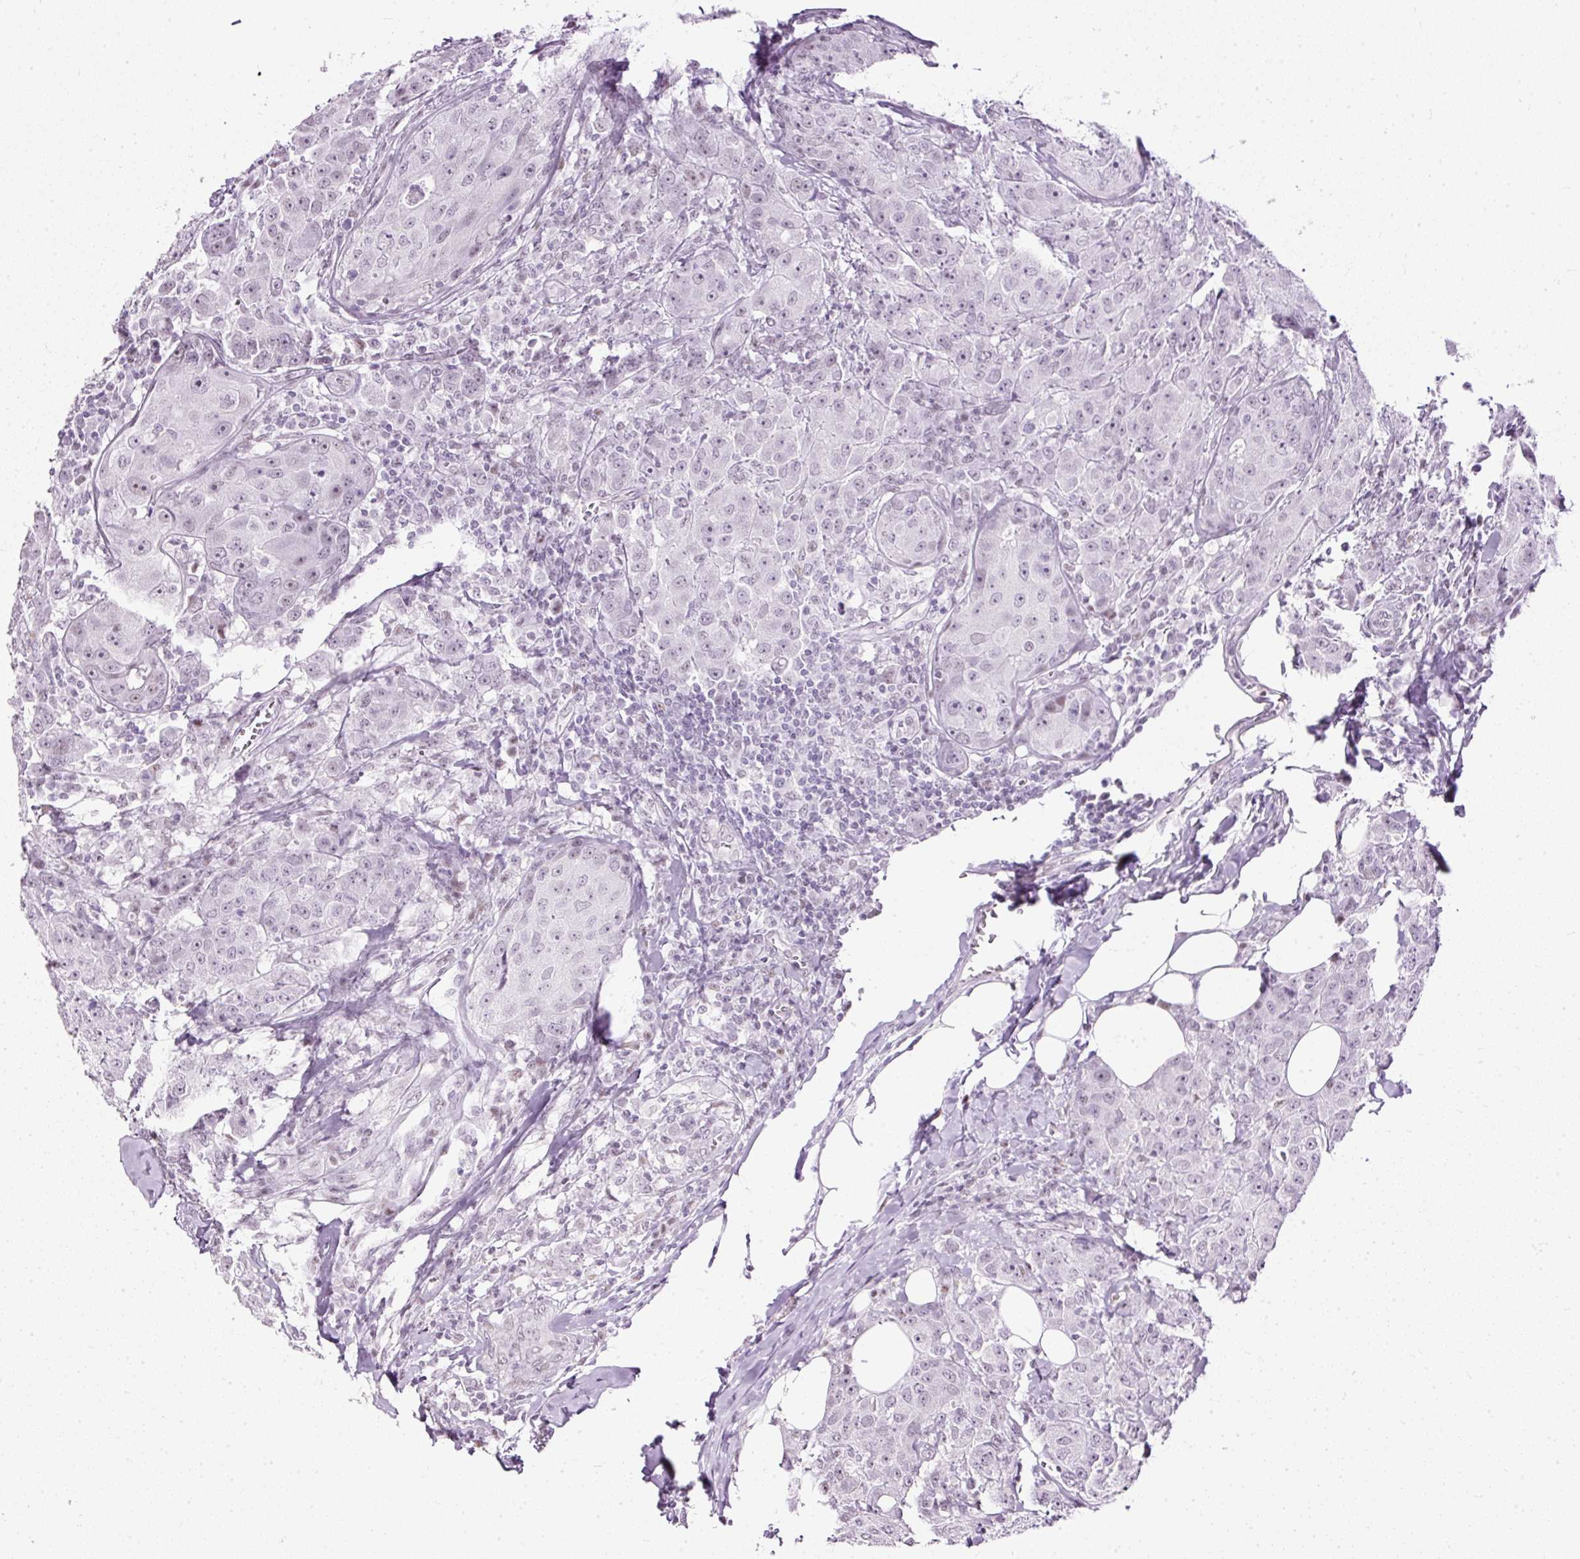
{"staining": {"intensity": "weak", "quantity": "<25%", "location": "nuclear"}, "tissue": "breast cancer", "cell_type": "Tumor cells", "image_type": "cancer", "snomed": [{"axis": "morphology", "description": "Duct carcinoma"}, {"axis": "topography", "description": "Breast"}], "caption": "Tumor cells are negative for protein expression in human breast cancer.", "gene": "PDE6B", "patient": {"sex": "female", "age": 43}}